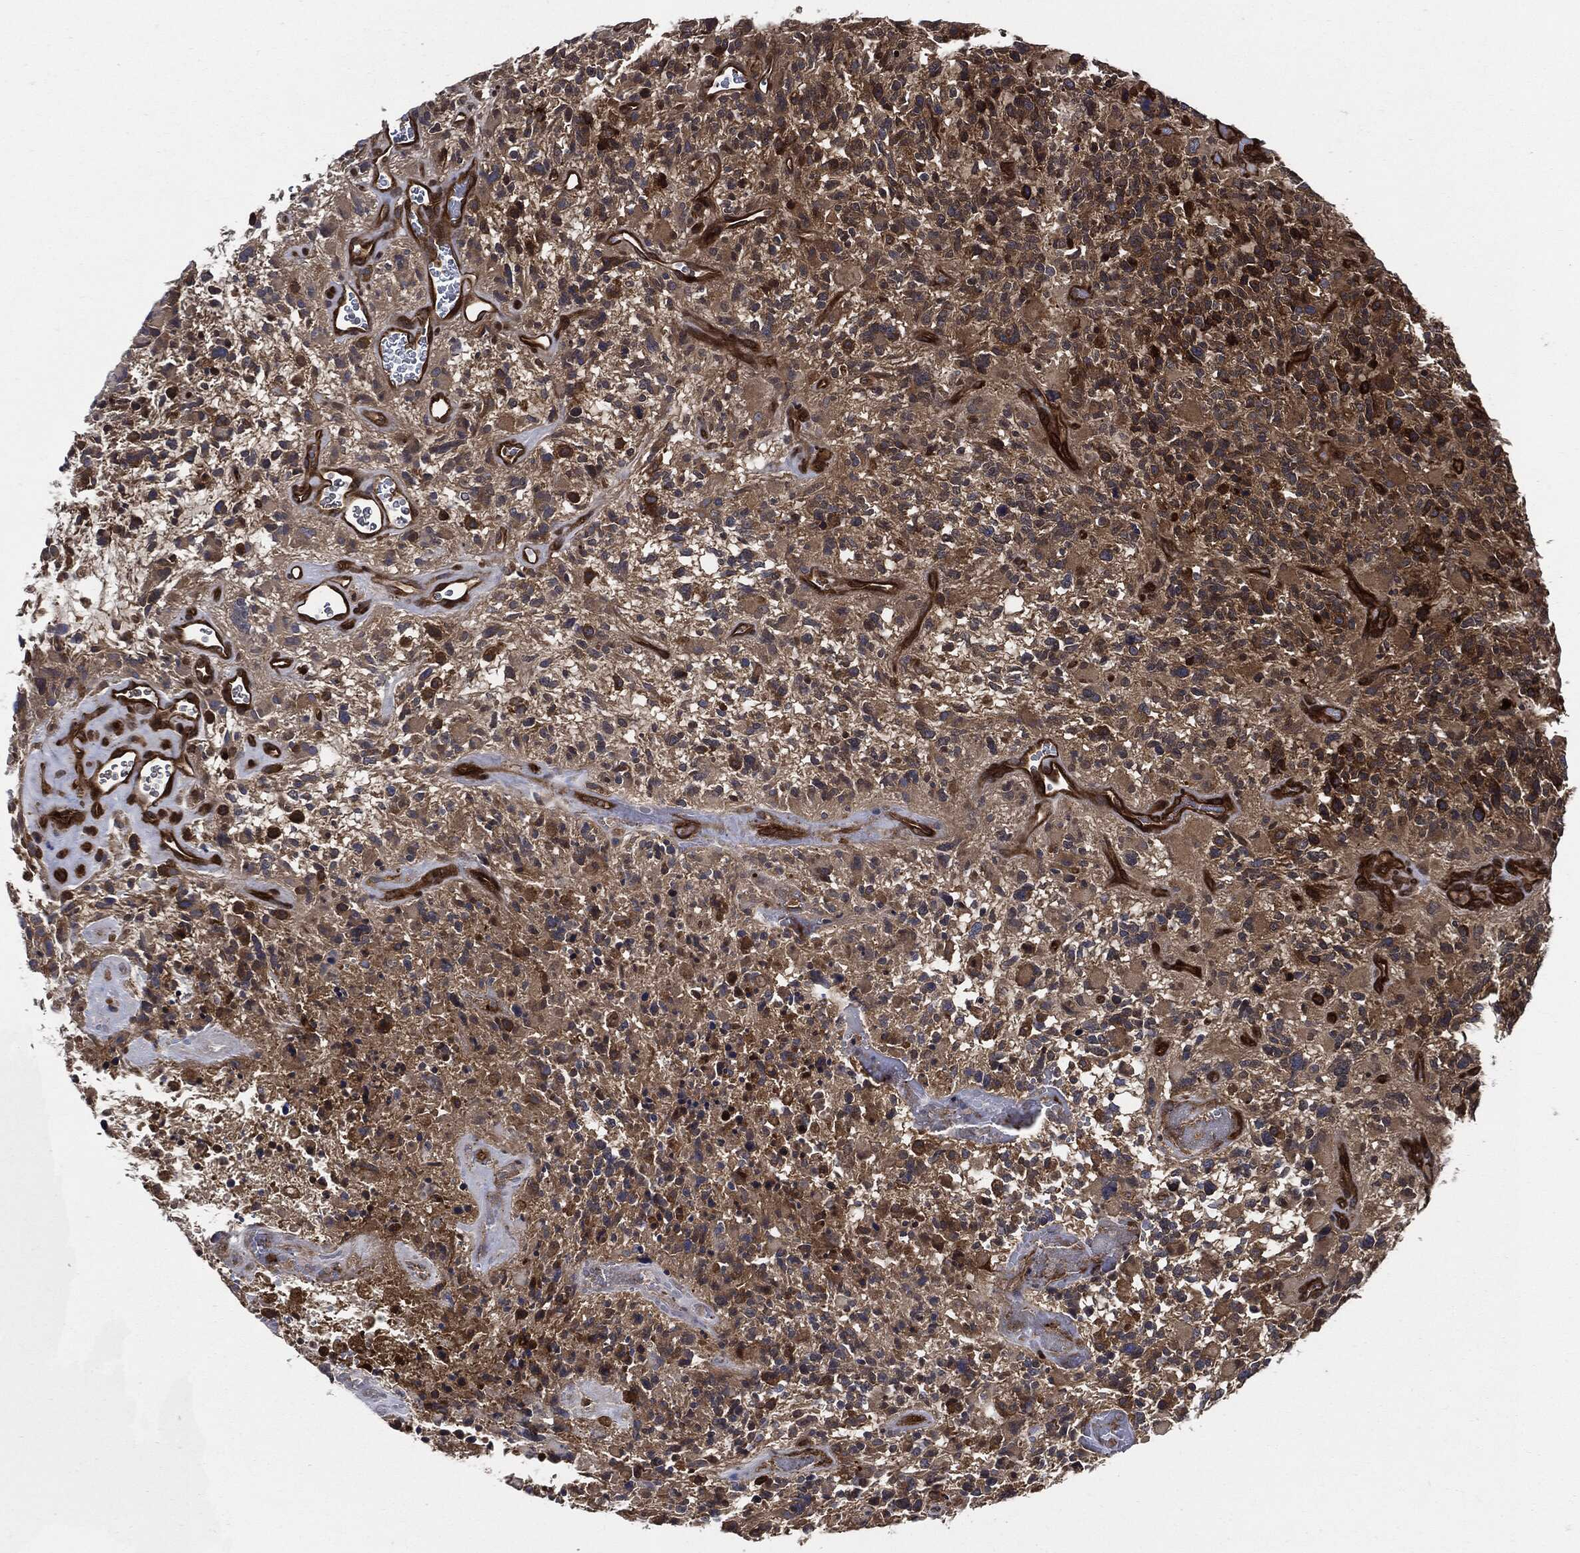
{"staining": {"intensity": "moderate", "quantity": ">75%", "location": "cytoplasmic/membranous"}, "tissue": "glioma", "cell_type": "Tumor cells", "image_type": "cancer", "snomed": [{"axis": "morphology", "description": "Glioma, malignant, High grade"}, {"axis": "topography", "description": "Brain"}], "caption": "An image showing moderate cytoplasmic/membranous expression in approximately >75% of tumor cells in glioma, as visualized by brown immunohistochemical staining.", "gene": "XPNPEP1", "patient": {"sex": "female", "age": 71}}